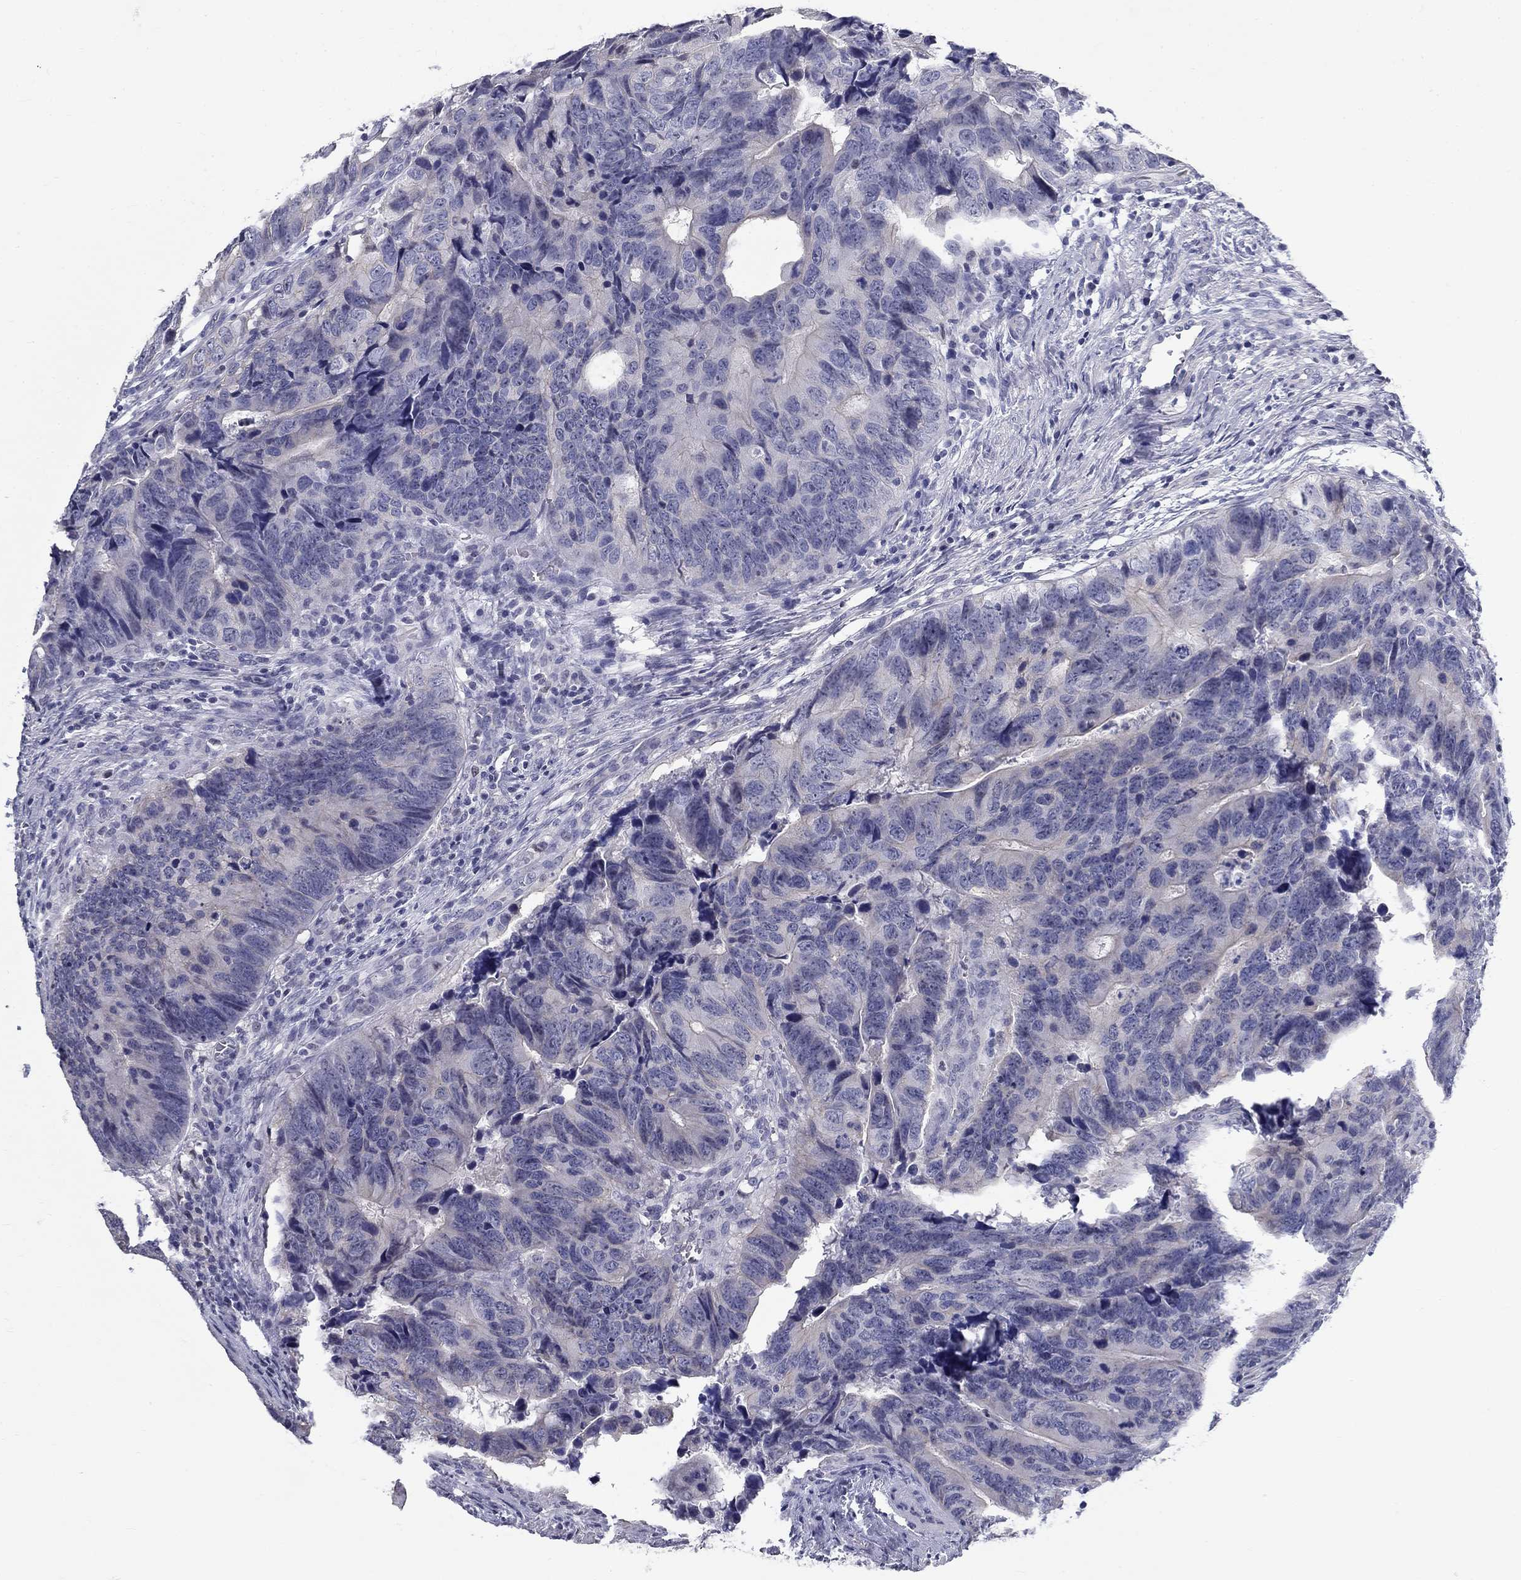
{"staining": {"intensity": "negative", "quantity": "none", "location": "none"}, "tissue": "colorectal cancer", "cell_type": "Tumor cells", "image_type": "cancer", "snomed": [{"axis": "morphology", "description": "Adenocarcinoma, NOS"}, {"axis": "topography", "description": "Colon"}], "caption": "This is an immunohistochemistry image of human colorectal adenocarcinoma. There is no staining in tumor cells.", "gene": "GUCA1A", "patient": {"sex": "female", "age": 82}}